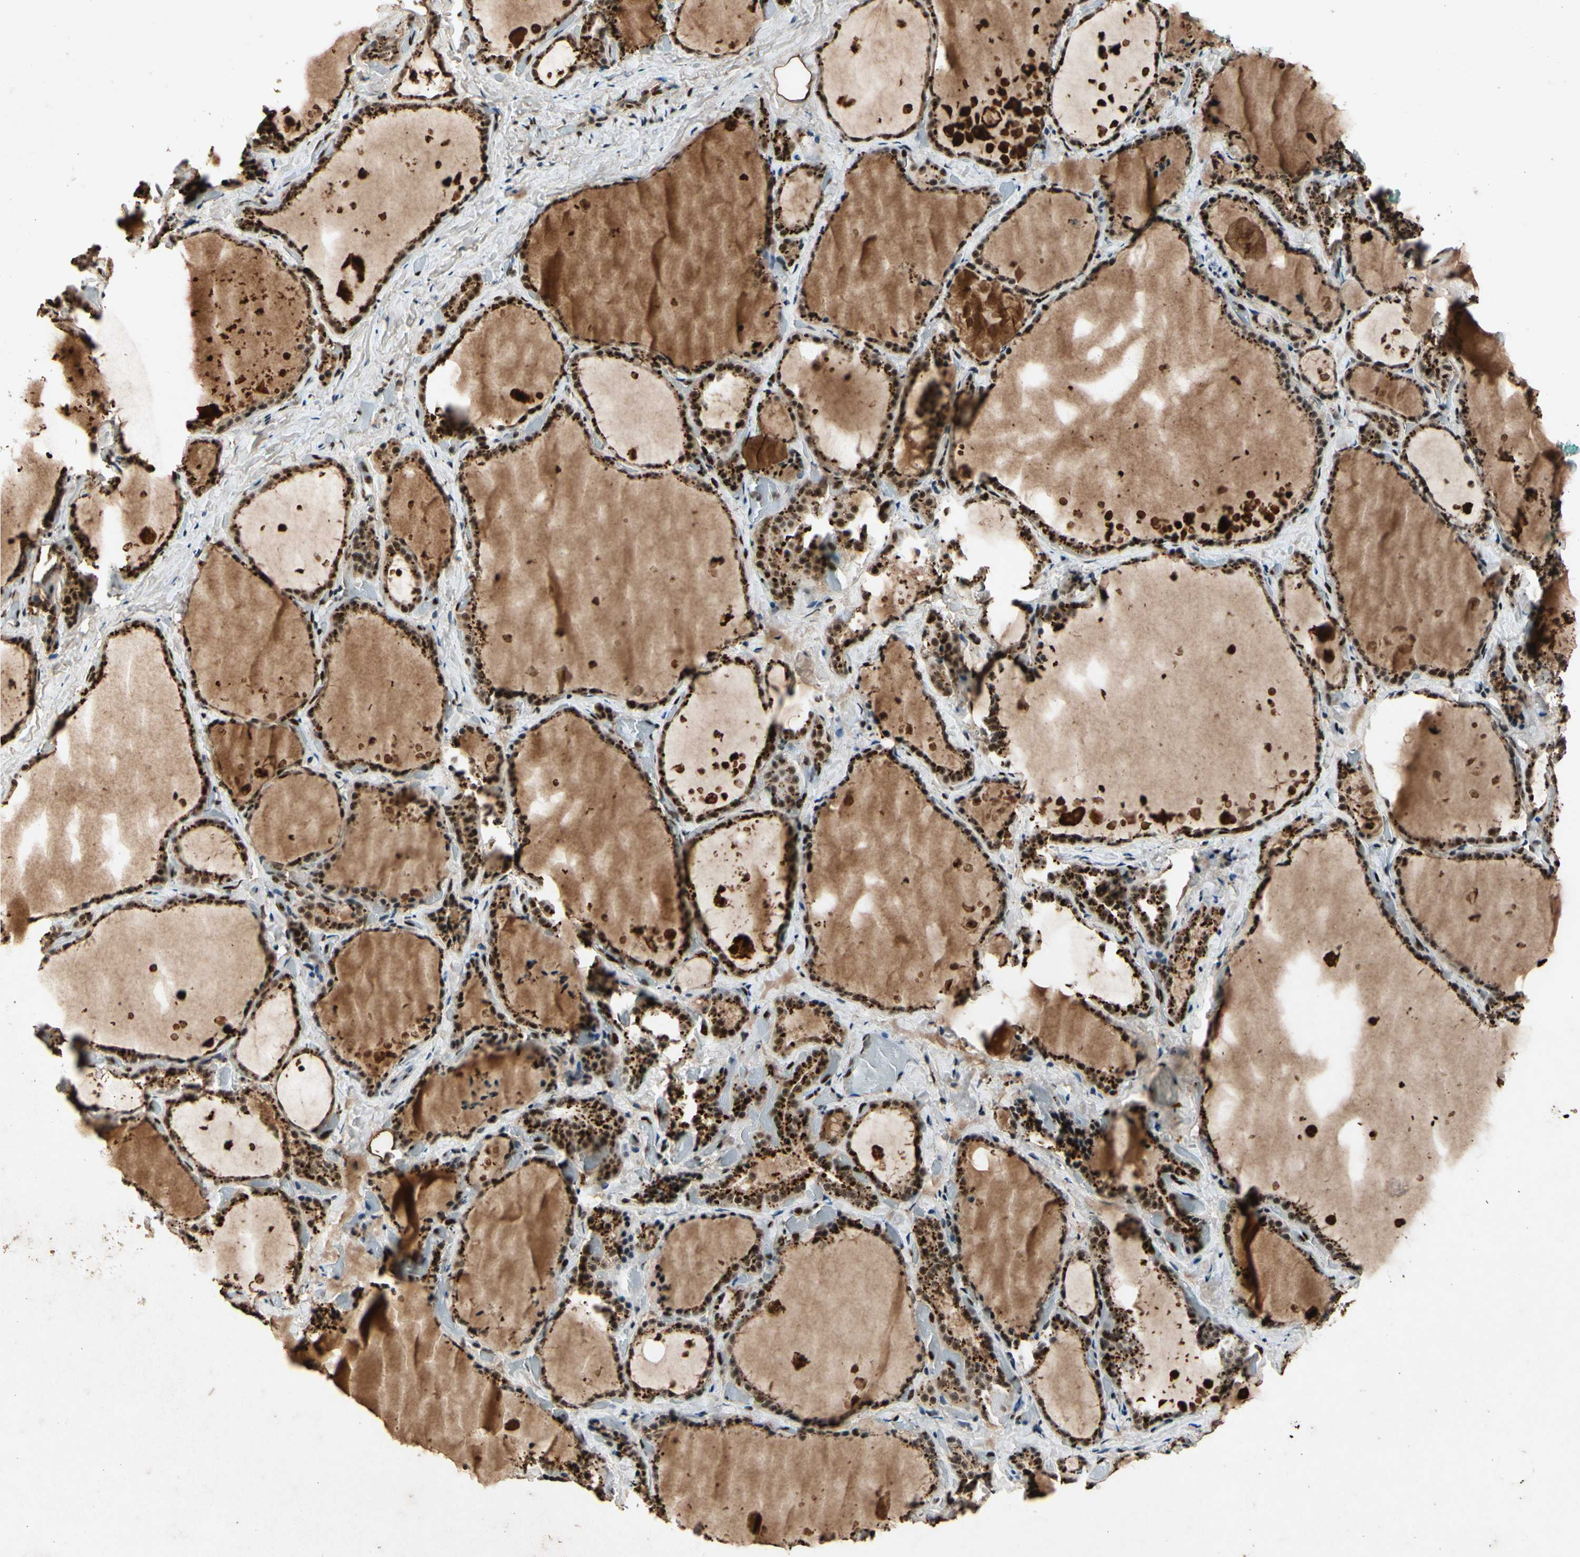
{"staining": {"intensity": "strong", "quantity": ">75%", "location": "cytoplasmic/membranous,nuclear"}, "tissue": "thyroid gland", "cell_type": "Glandular cells", "image_type": "normal", "snomed": [{"axis": "morphology", "description": "Normal tissue, NOS"}, {"axis": "topography", "description": "Thyroid gland"}], "caption": "A brown stain shows strong cytoplasmic/membranous,nuclear staining of a protein in glandular cells of benign human thyroid gland.", "gene": "PML", "patient": {"sex": "female", "age": 44}}